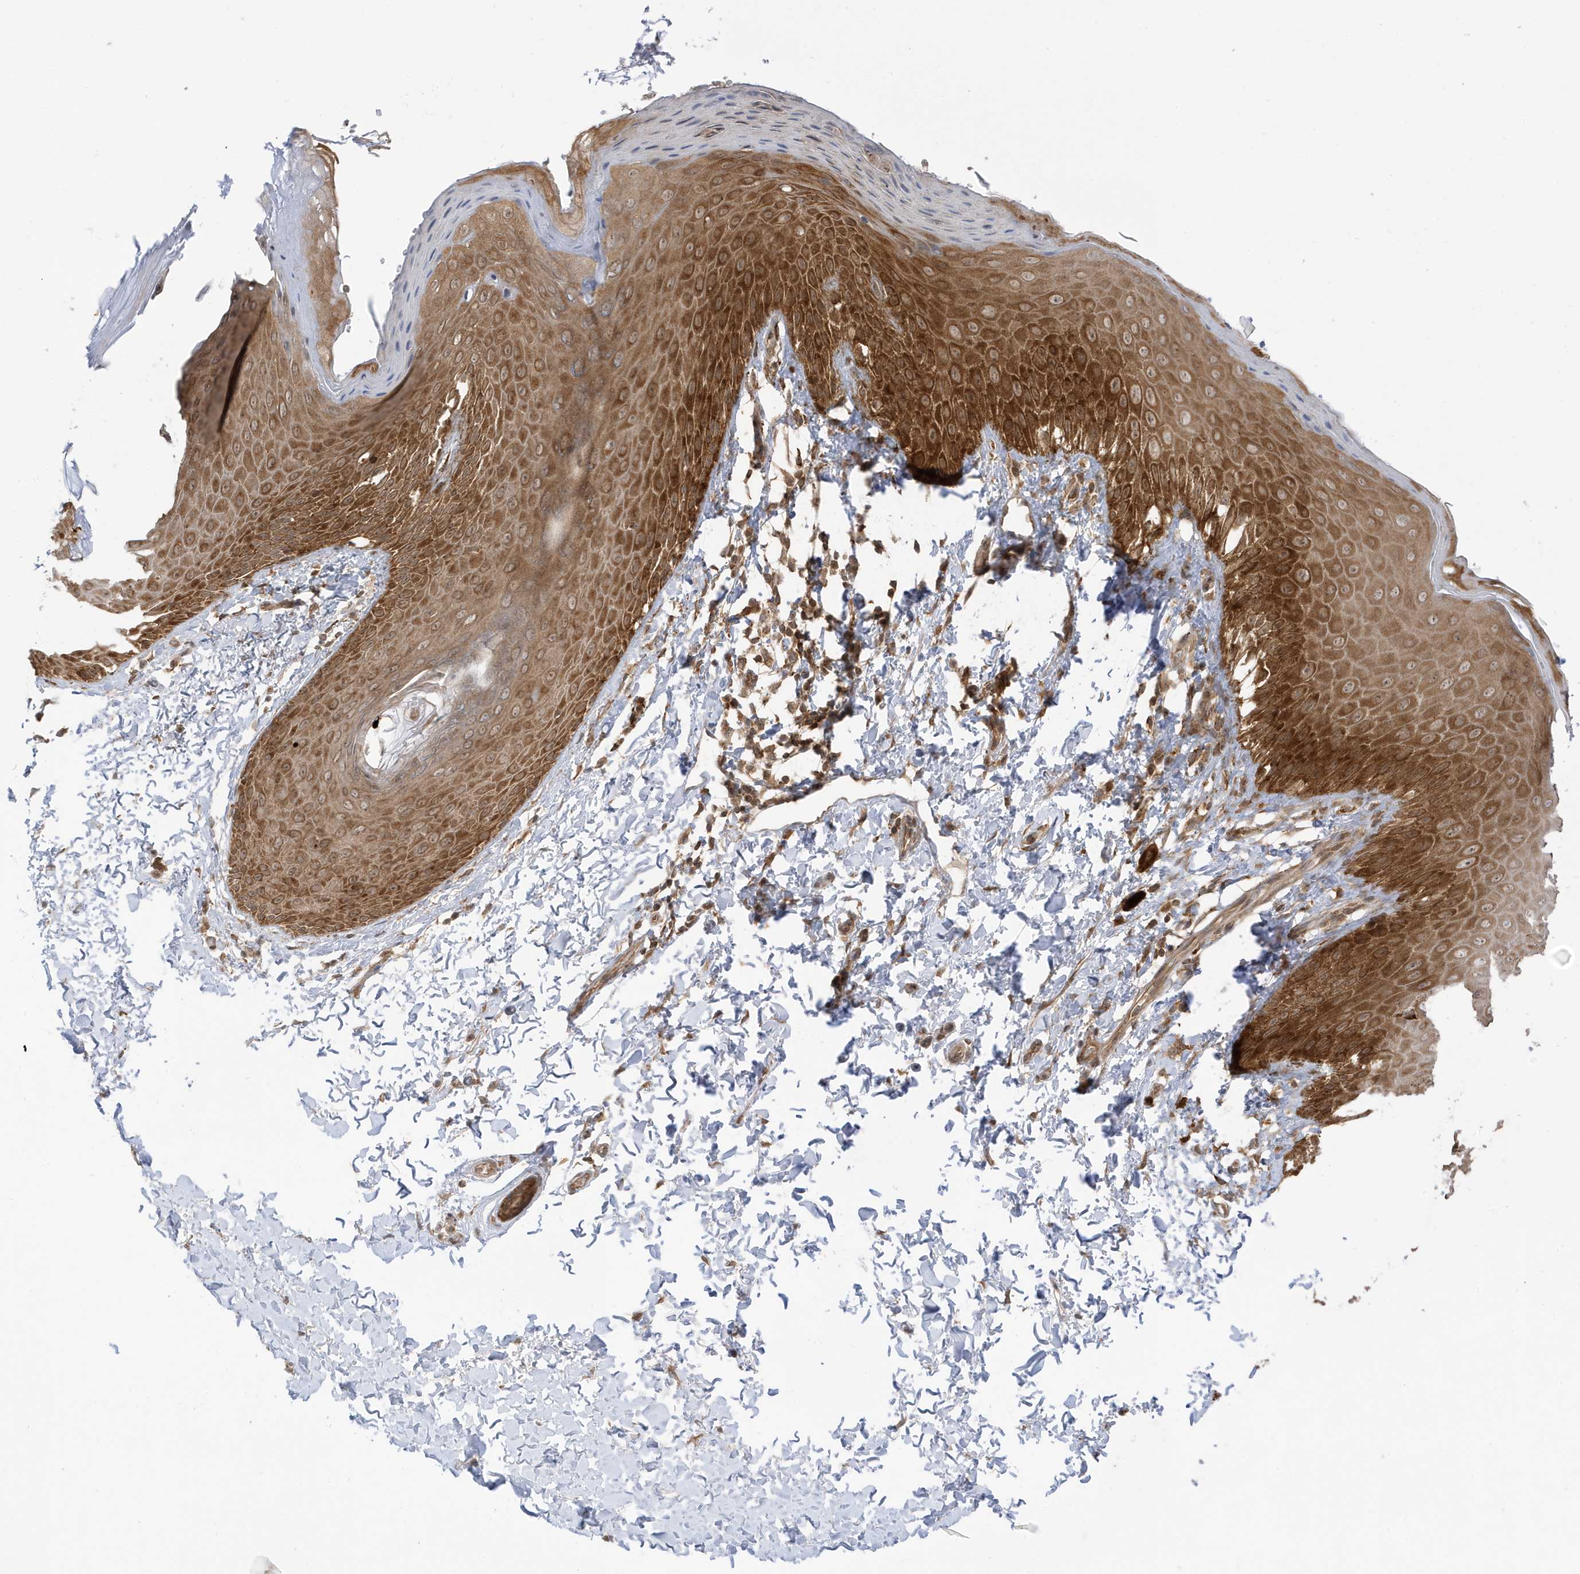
{"staining": {"intensity": "strong", "quantity": ">75%", "location": "cytoplasmic/membranous"}, "tissue": "skin", "cell_type": "Epidermal cells", "image_type": "normal", "snomed": [{"axis": "morphology", "description": "Normal tissue, NOS"}, {"axis": "topography", "description": "Anal"}], "caption": "Brown immunohistochemical staining in benign human skin demonstrates strong cytoplasmic/membranous positivity in about >75% of epidermal cells. (Stains: DAB (3,3'-diaminobenzidine) in brown, nuclei in blue, Microscopy: brightfield microscopy at high magnification).", "gene": "DHX36", "patient": {"sex": "male", "age": 44}}